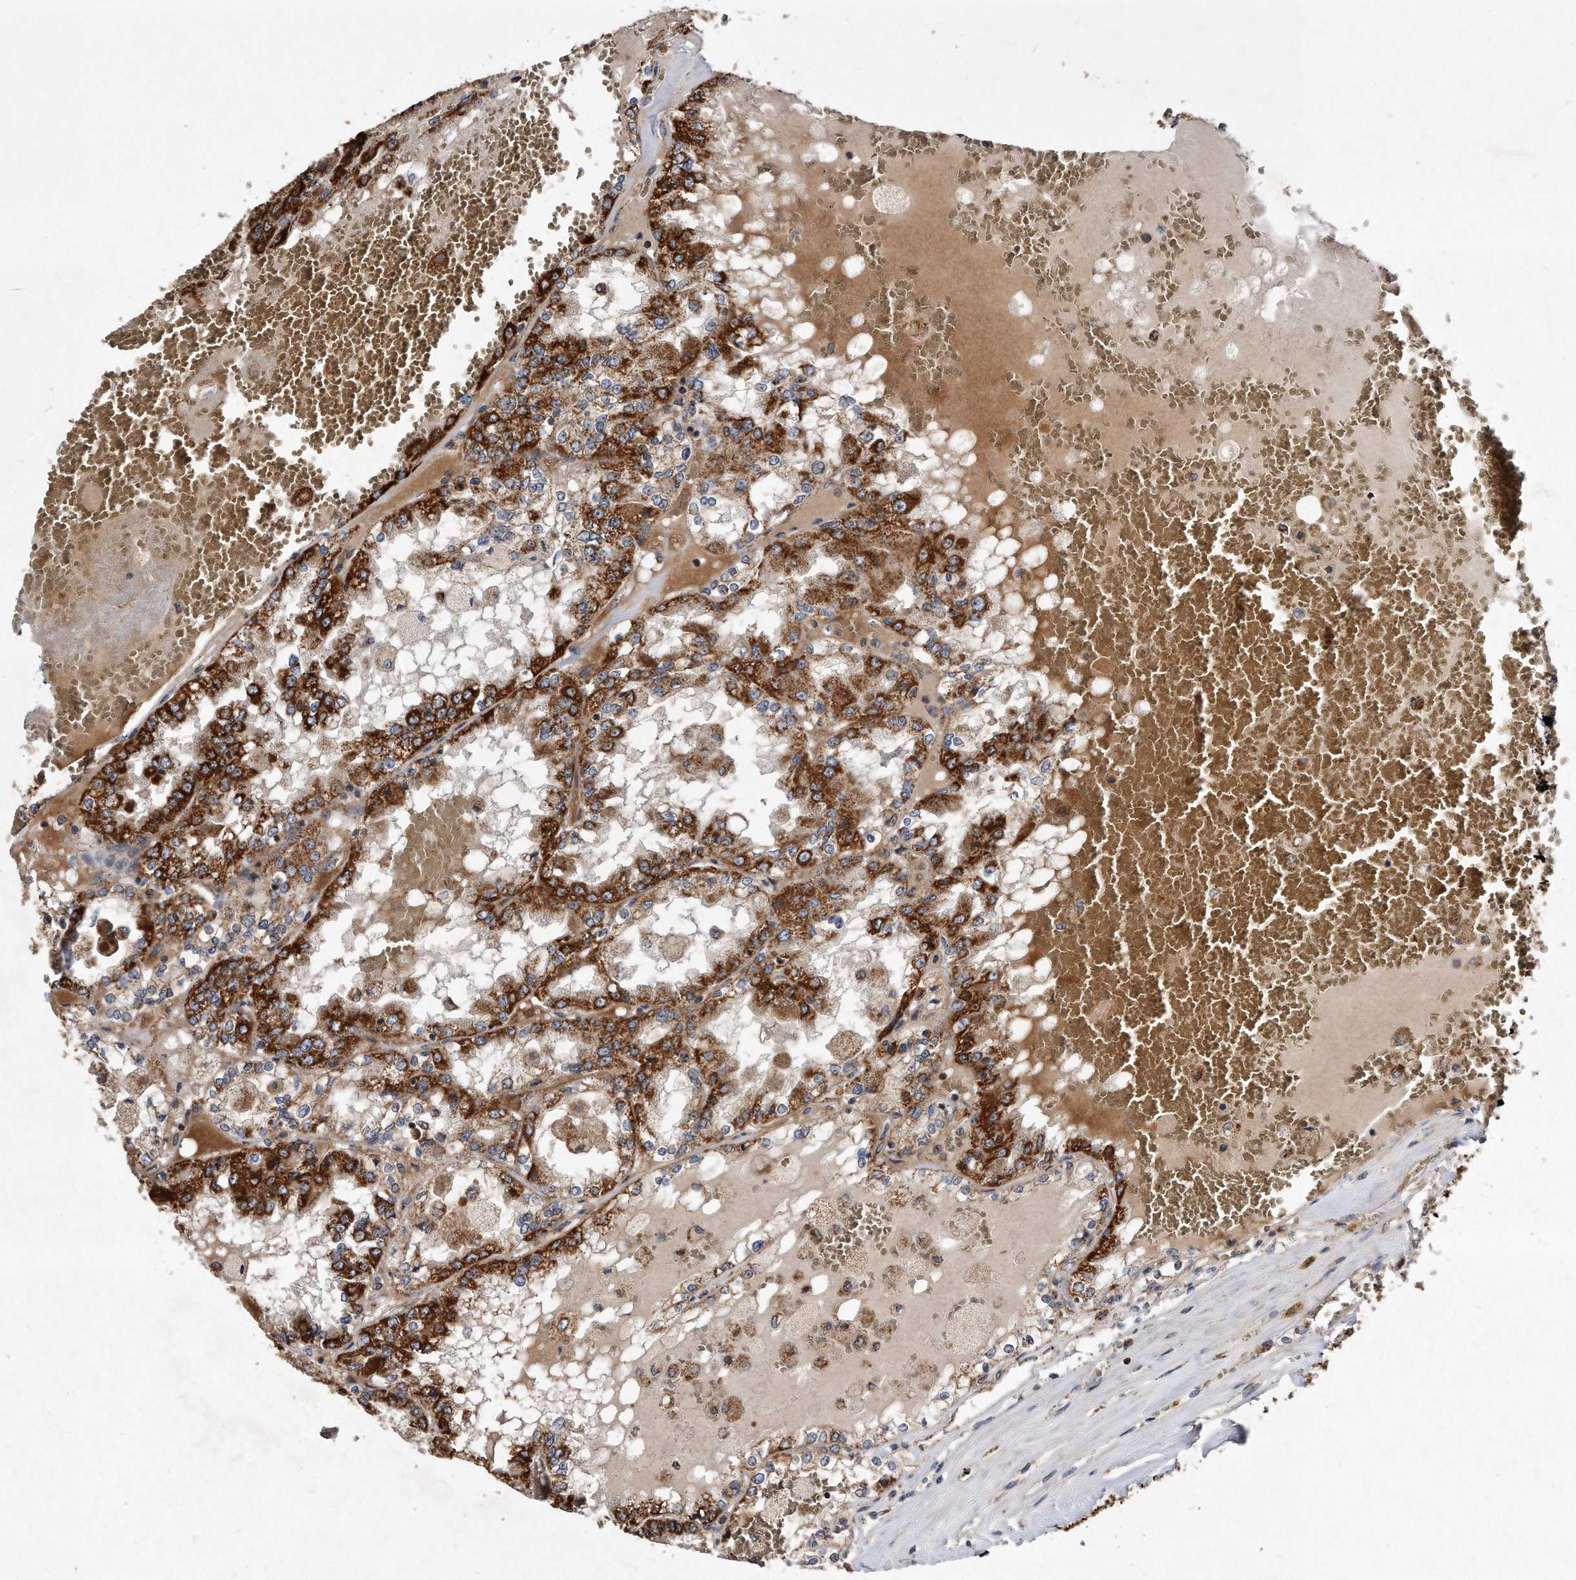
{"staining": {"intensity": "strong", "quantity": ">75%", "location": "cytoplasmic/membranous"}, "tissue": "renal cancer", "cell_type": "Tumor cells", "image_type": "cancer", "snomed": [{"axis": "morphology", "description": "Adenocarcinoma, NOS"}, {"axis": "topography", "description": "Kidney"}], "caption": "Tumor cells reveal strong cytoplasmic/membranous positivity in approximately >75% of cells in renal adenocarcinoma. Ihc stains the protein of interest in brown and the nuclei are stained blue.", "gene": "PPP5C", "patient": {"sex": "female", "age": 56}}